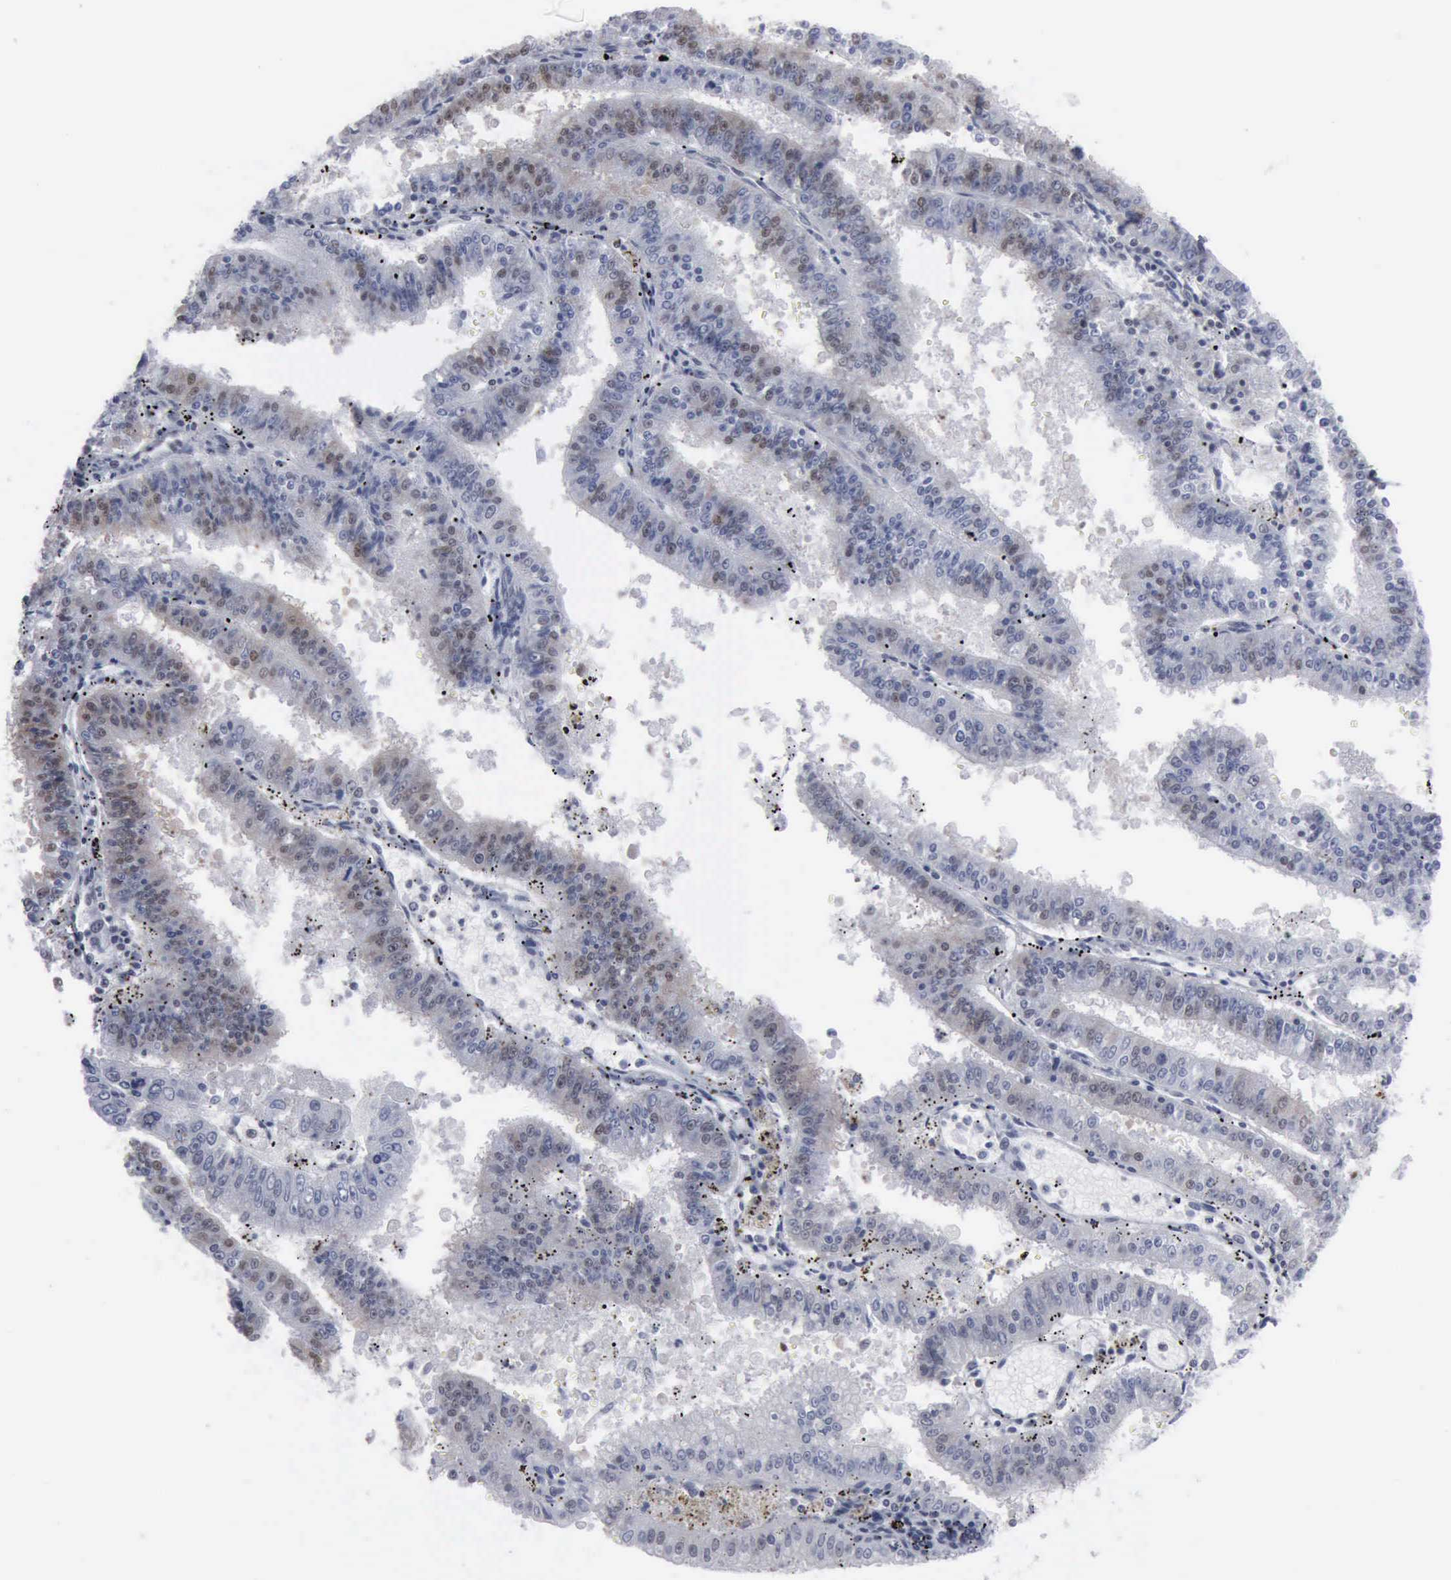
{"staining": {"intensity": "weak", "quantity": "25%-75%", "location": "cytoplasmic/membranous,nuclear"}, "tissue": "endometrial cancer", "cell_type": "Tumor cells", "image_type": "cancer", "snomed": [{"axis": "morphology", "description": "Adenocarcinoma, NOS"}, {"axis": "topography", "description": "Endometrium"}], "caption": "DAB immunohistochemical staining of endometrial cancer exhibits weak cytoplasmic/membranous and nuclear protein positivity in about 25%-75% of tumor cells.", "gene": "XPA", "patient": {"sex": "female", "age": 66}}